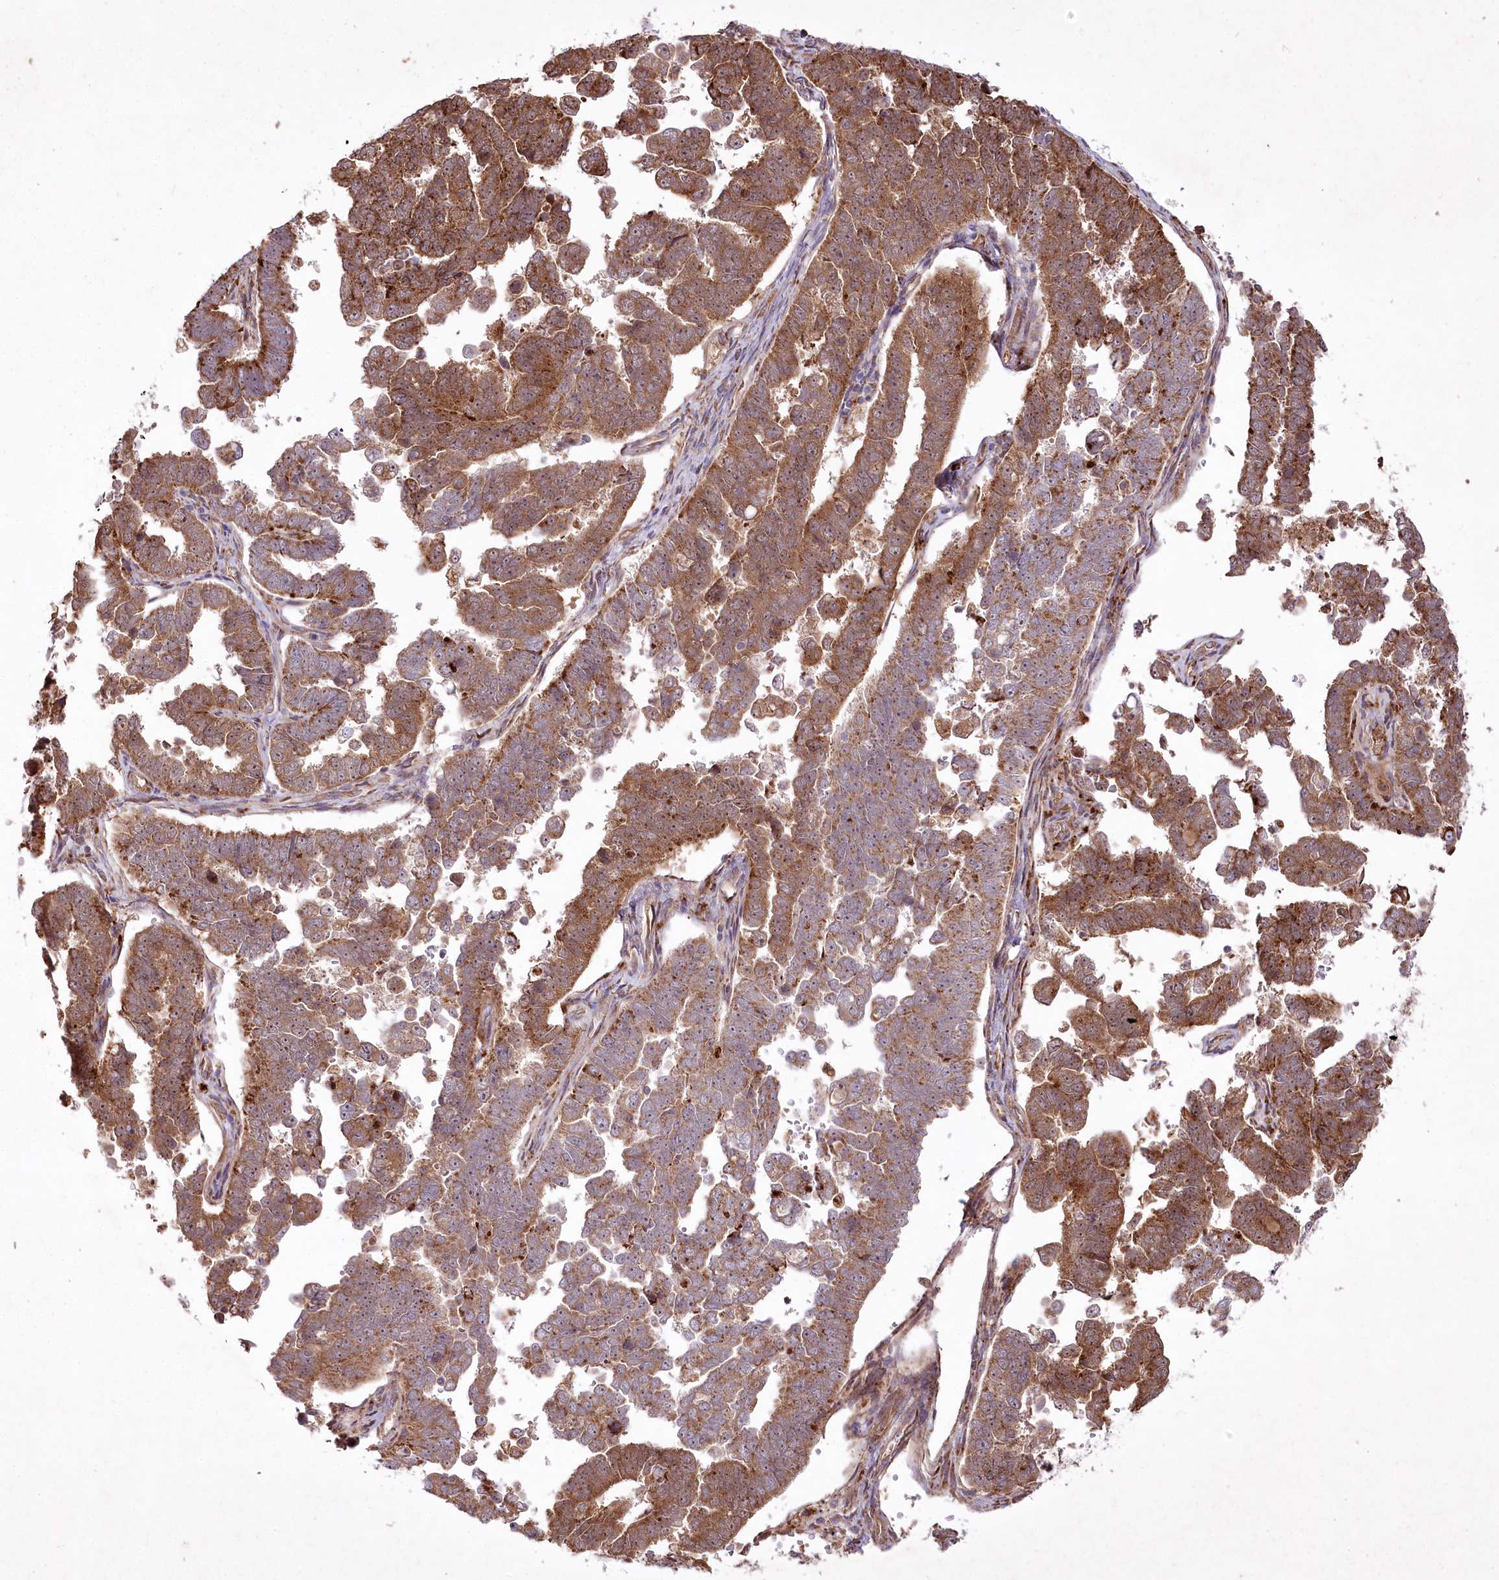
{"staining": {"intensity": "strong", "quantity": ">75%", "location": "cytoplasmic/membranous"}, "tissue": "endometrial cancer", "cell_type": "Tumor cells", "image_type": "cancer", "snomed": [{"axis": "morphology", "description": "Adenocarcinoma, NOS"}, {"axis": "topography", "description": "Endometrium"}], "caption": "Immunohistochemistry micrograph of human endometrial adenocarcinoma stained for a protein (brown), which shows high levels of strong cytoplasmic/membranous staining in approximately >75% of tumor cells.", "gene": "PSTK", "patient": {"sex": "female", "age": 75}}